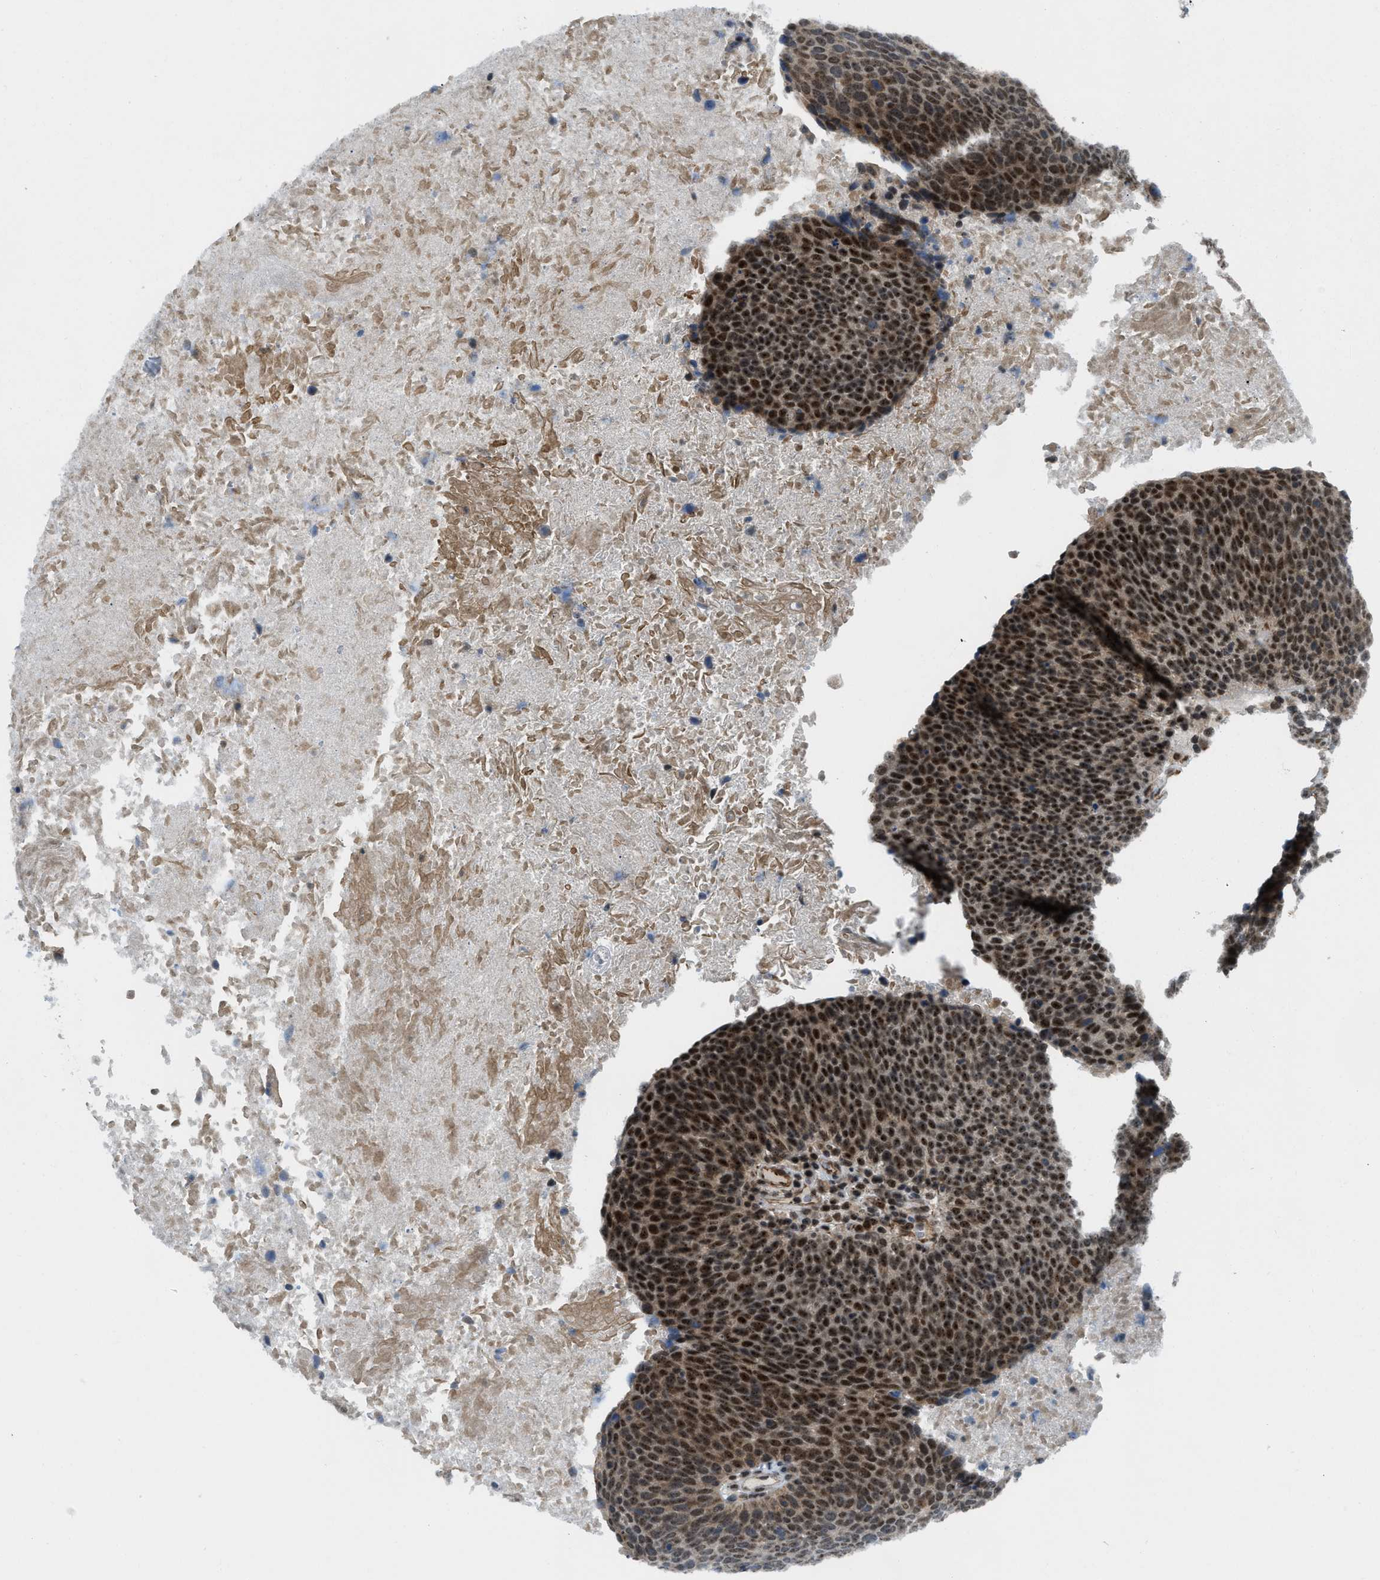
{"staining": {"intensity": "strong", "quantity": "25%-75%", "location": "cytoplasmic/membranous,nuclear"}, "tissue": "head and neck cancer", "cell_type": "Tumor cells", "image_type": "cancer", "snomed": [{"axis": "morphology", "description": "Squamous cell carcinoma, NOS"}, {"axis": "morphology", "description": "Squamous cell carcinoma, metastatic, NOS"}, {"axis": "topography", "description": "Lymph node"}, {"axis": "topography", "description": "Head-Neck"}], "caption": "The image demonstrates staining of head and neck cancer, revealing strong cytoplasmic/membranous and nuclear protein positivity (brown color) within tumor cells. (DAB (3,3'-diaminobenzidine) IHC with brightfield microscopy, high magnification).", "gene": "E2F1", "patient": {"sex": "male", "age": 62}}